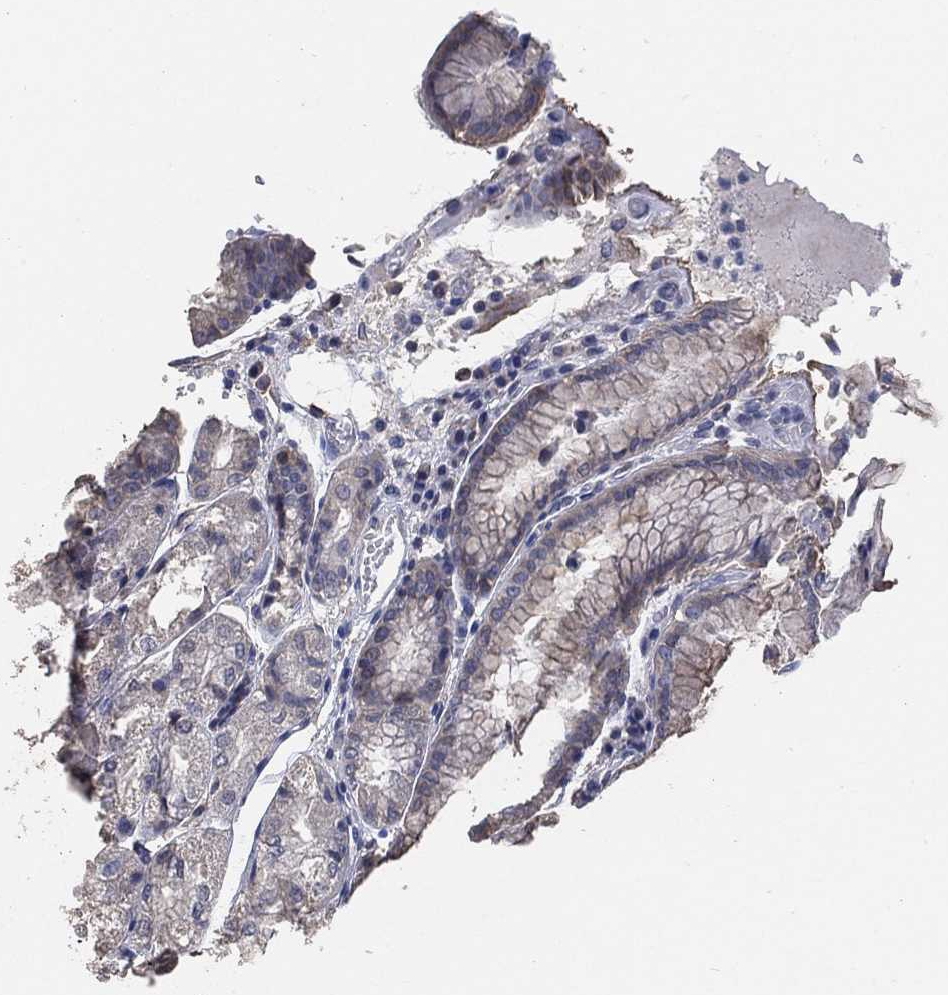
{"staining": {"intensity": "negative", "quantity": "none", "location": "none"}, "tissue": "stomach", "cell_type": "Glandular cells", "image_type": "normal", "snomed": [{"axis": "morphology", "description": "Normal tissue, NOS"}, {"axis": "topography", "description": "Stomach, upper"}], "caption": "Immunohistochemistry (IHC) photomicrograph of normal human stomach stained for a protein (brown), which reveals no positivity in glandular cells.", "gene": "KLK5", "patient": {"sex": "male", "age": 72}}